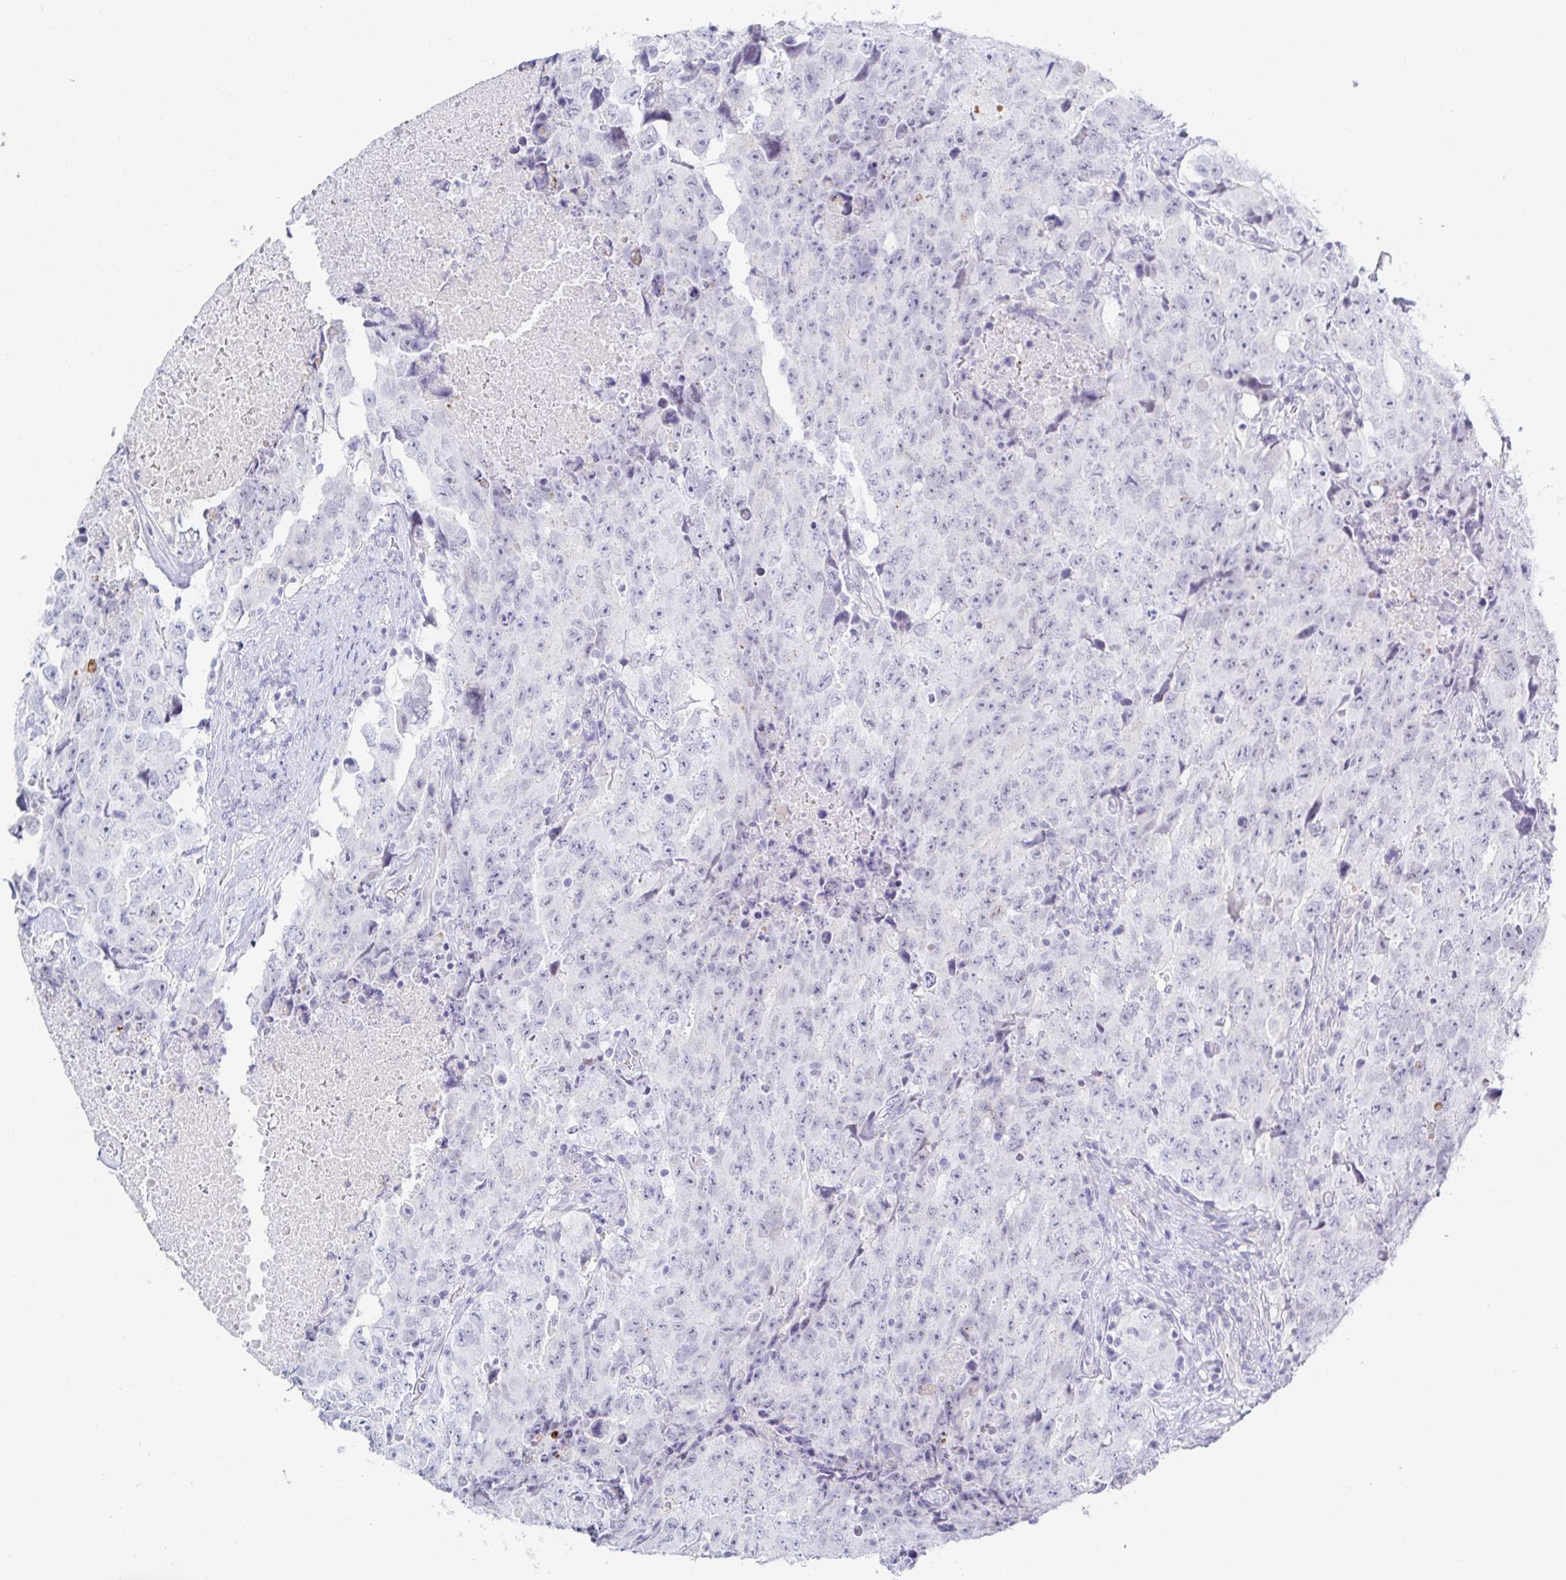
{"staining": {"intensity": "negative", "quantity": "none", "location": "none"}, "tissue": "testis cancer", "cell_type": "Tumor cells", "image_type": "cancer", "snomed": [{"axis": "morphology", "description": "Carcinoma, Embryonal, NOS"}, {"axis": "topography", "description": "Testis"}], "caption": "Embryonal carcinoma (testis) was stained to show a protein in brown. There is no significant staining in tumor cells. (DAB IHC, high magnification).", "gene": "OR10K1", "patient": {"sex": "male", "age": 24}}